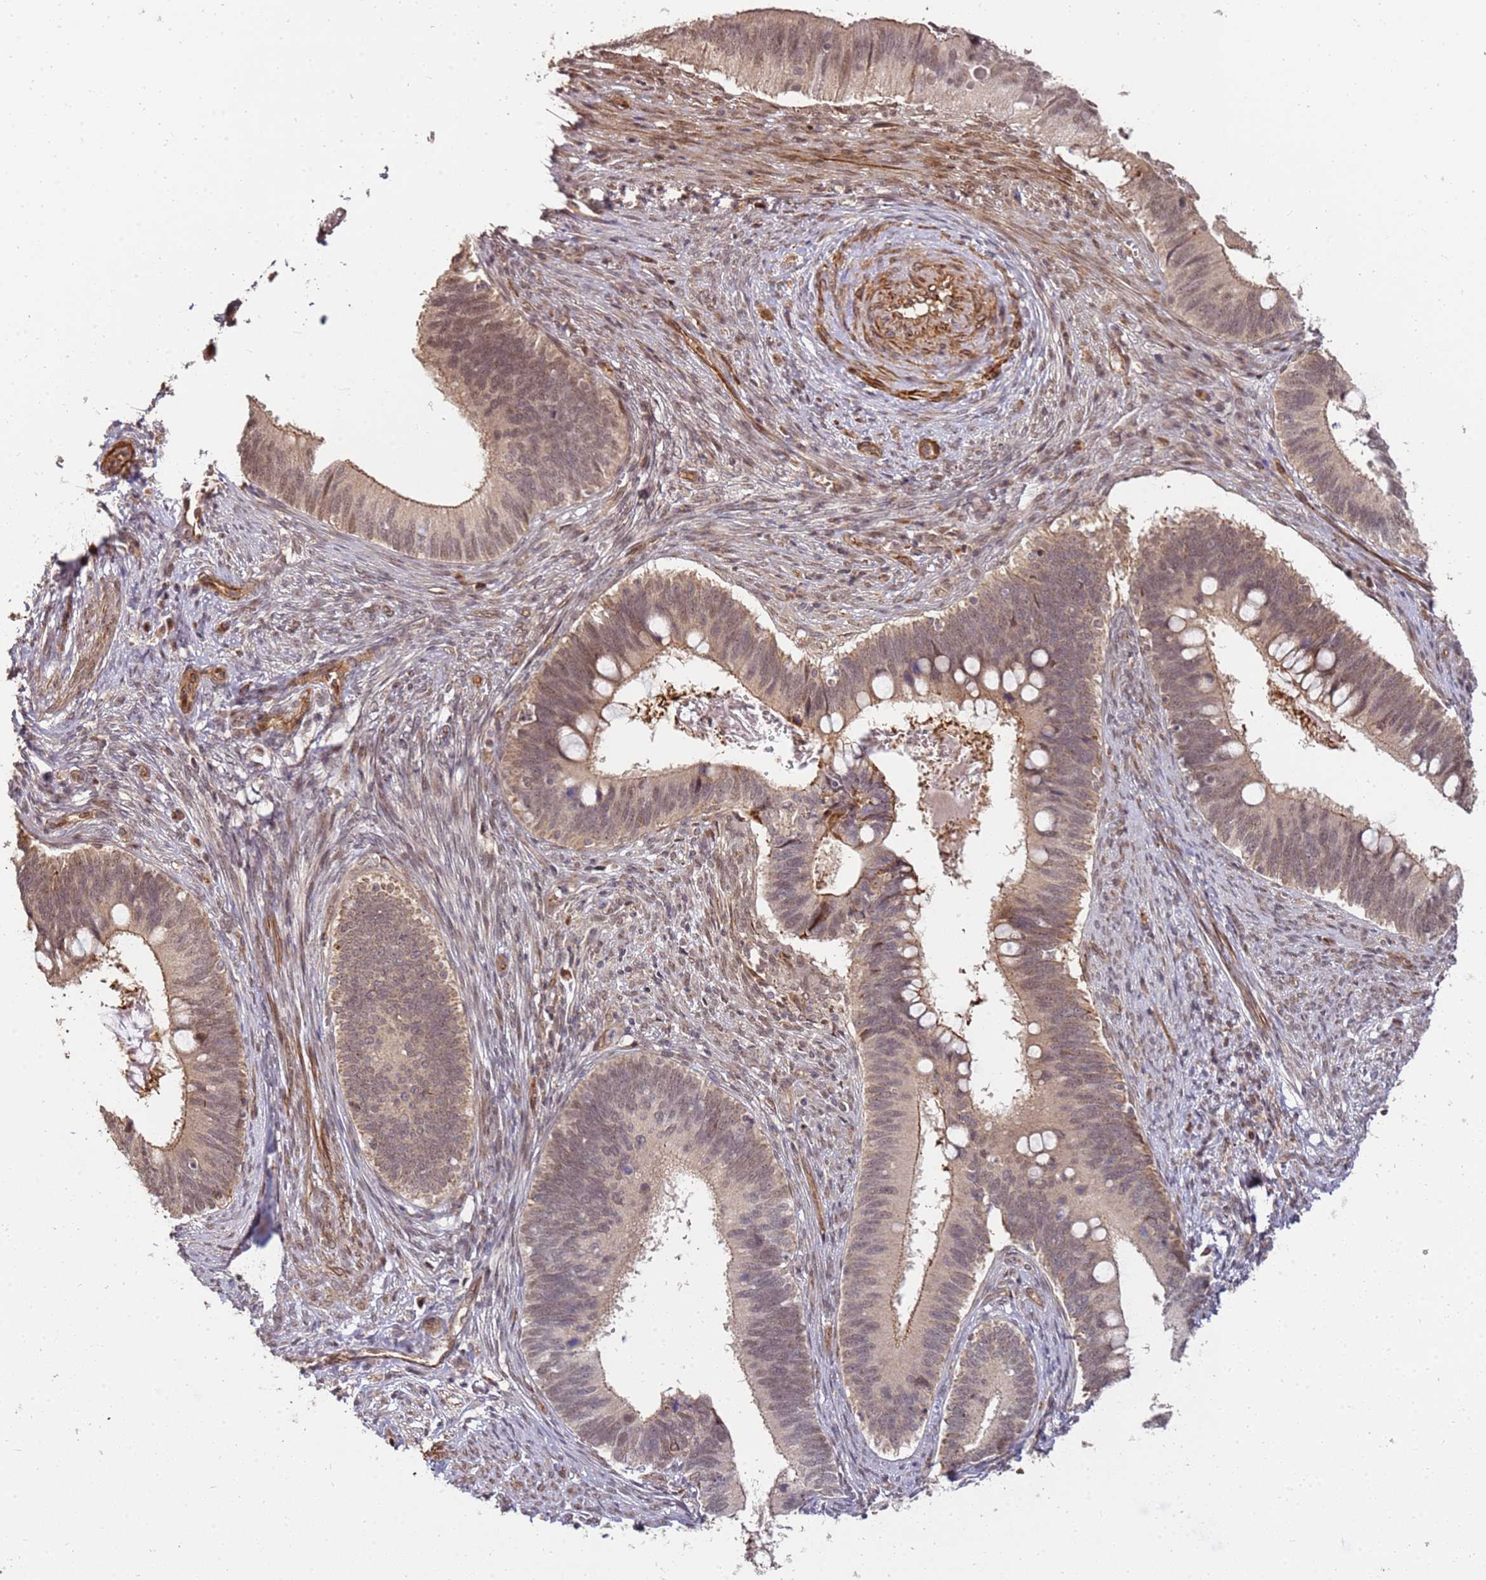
{"staining": {"intensity": "moderate", "quantity": ">75%", "location": "nuclear"}, "tissue": "cervical cancer", "cell_type": "Tumor cells", "image_type": "cancer", "snomed": [{"axis": "morphology", "description": "Adenocarcinoma, NOS"}, {"axis": "topography", "description": "Cervix"}], "caption": "About >75% of tumor cells in human cervical cancer (adenocarcinoma) exhibit moderate nuclear protein expression as visualized by brown immunohistochemical staining.", "gene": "ST18", "patient": {"sex": "female", "age": 42}}